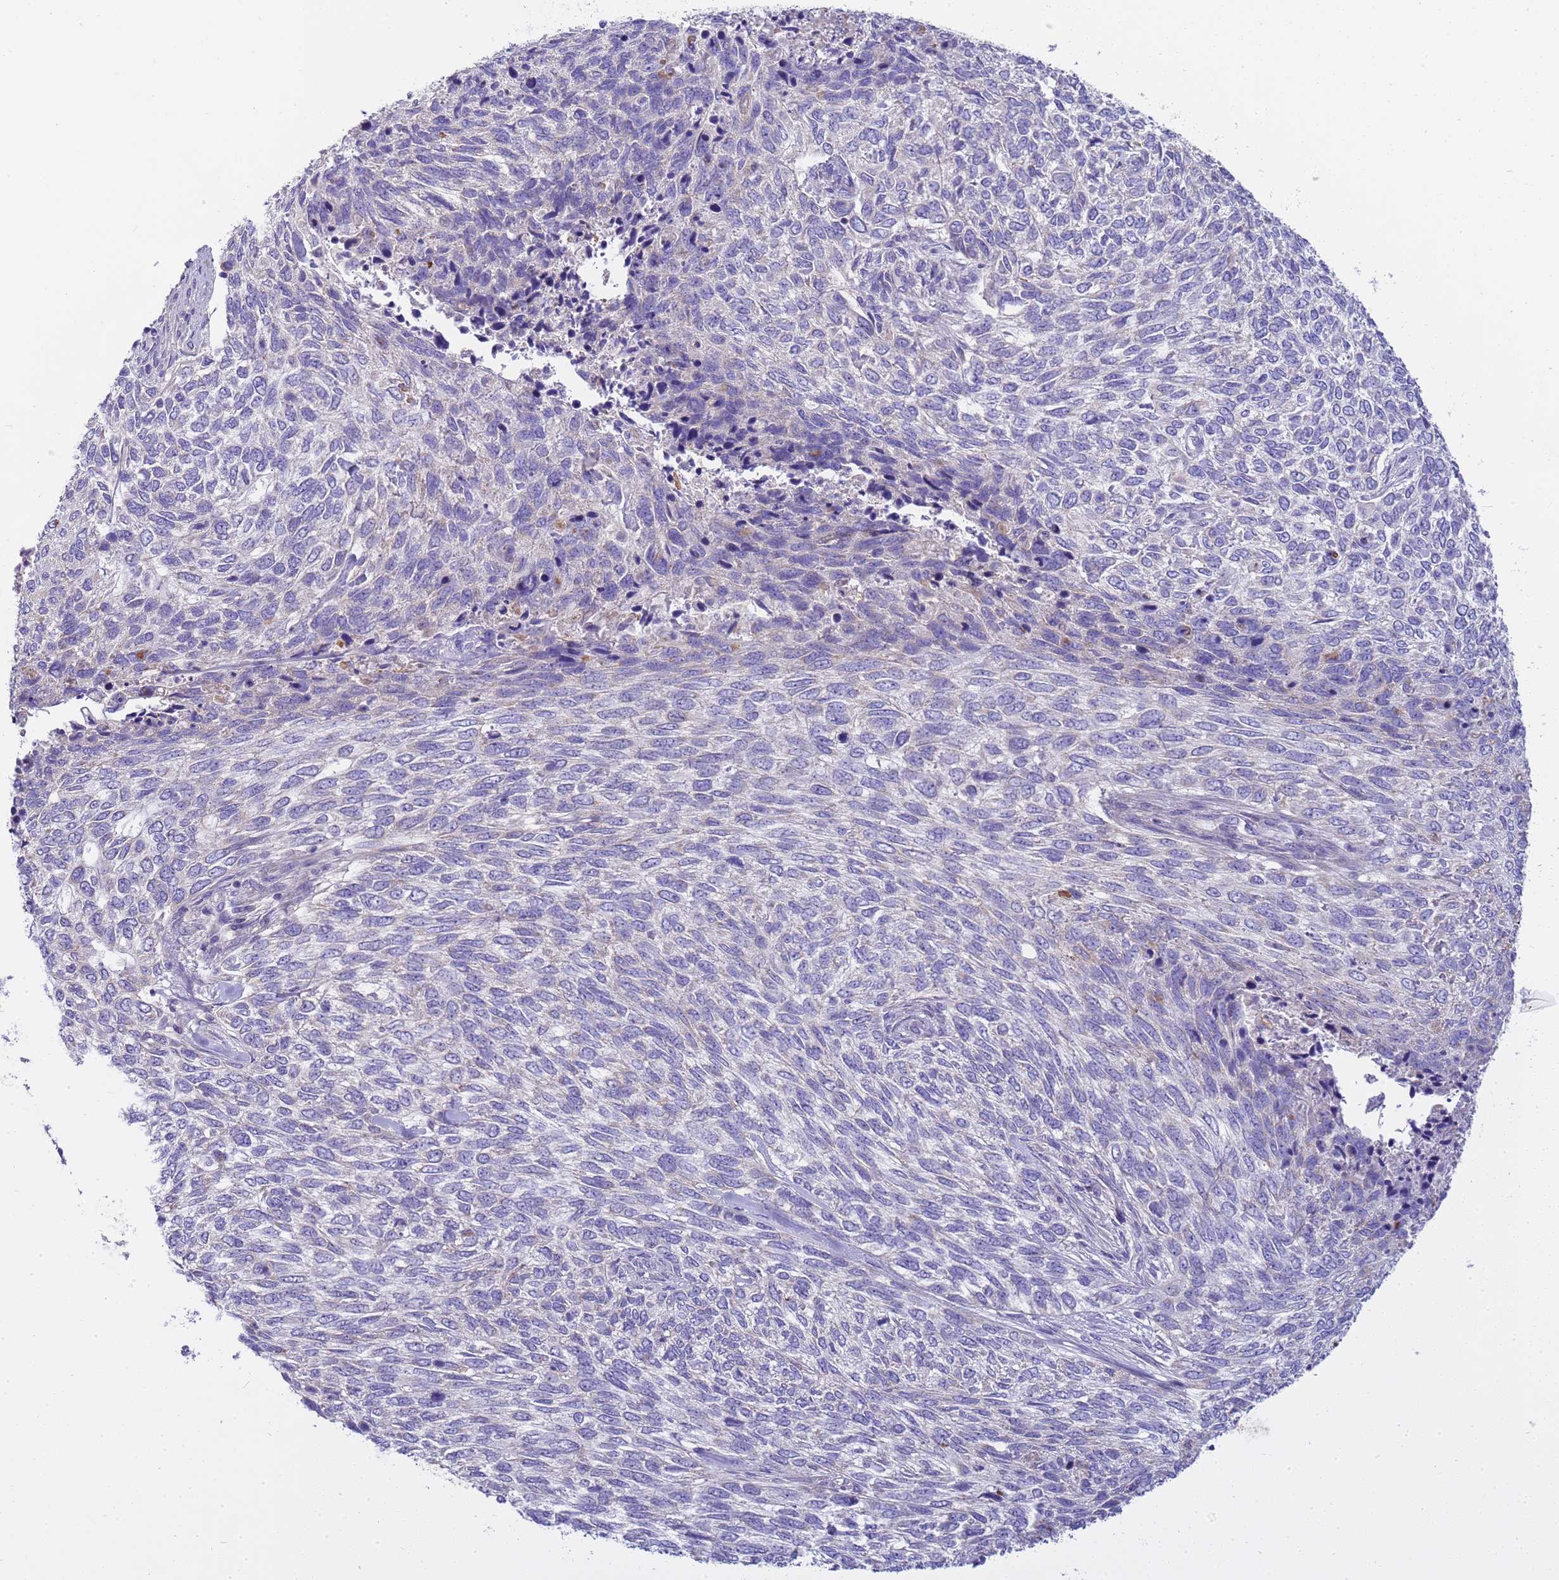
{"staining": {"intensity": "negative", "quantity": "none", "location": "none"}, "tissue": "skin cancer", "cell_type": "Tumor cells", "image_type": "cancer", "snomed": [{"axis": "morphology", "description": "Basal cell carcinoma"}, {"axis": "topography", "description": "Skin"}], "caption": "Tumor cells are negative for brown protein staining in skin cancer (basal cell carcinoma). The staining is performed using DAB brown chromogen with nuclei counter-stained in using hematoxylin.", "gene": "RIPPLY2", "patient": {"sex": "female", "age": 65}}